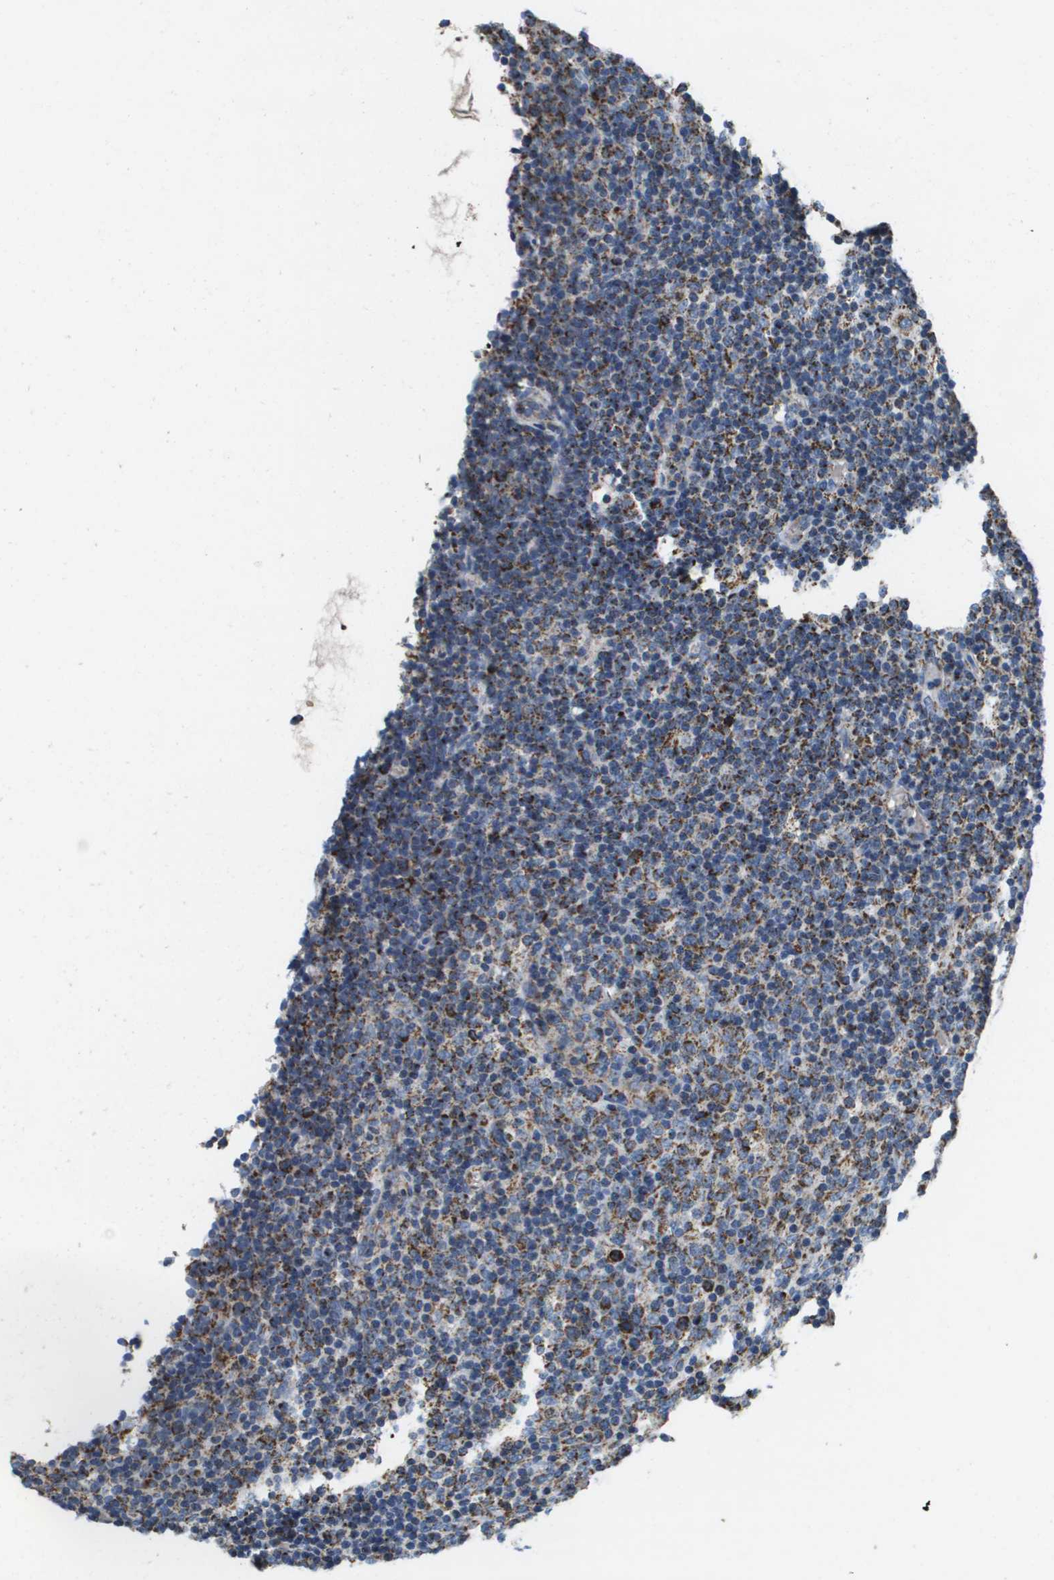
{"staining": {"intensity": "strong", "quantity": ">75%", "location": "cytoplasmic/membranous"}, "tissue": "lymphoma", "cell_type": "Tumor cells", "image_type": "cancer", "snomed": [{"axis": "morphology", "description": "Malignant lymphoma, non-Hodgkin's type, Low grade"}, {"axis": "topography", "description": "Lymph node"}], "caption": "Brown immunohistochemical staining in human malignant lymphoma, non-Hodgkin's type (low-grade) displays strong cytoplasmic/membranous staining in approximately >75% of tumor cells.", "gene": "ATP5F1B", "patient": {"sex": "male", "age": 70}}